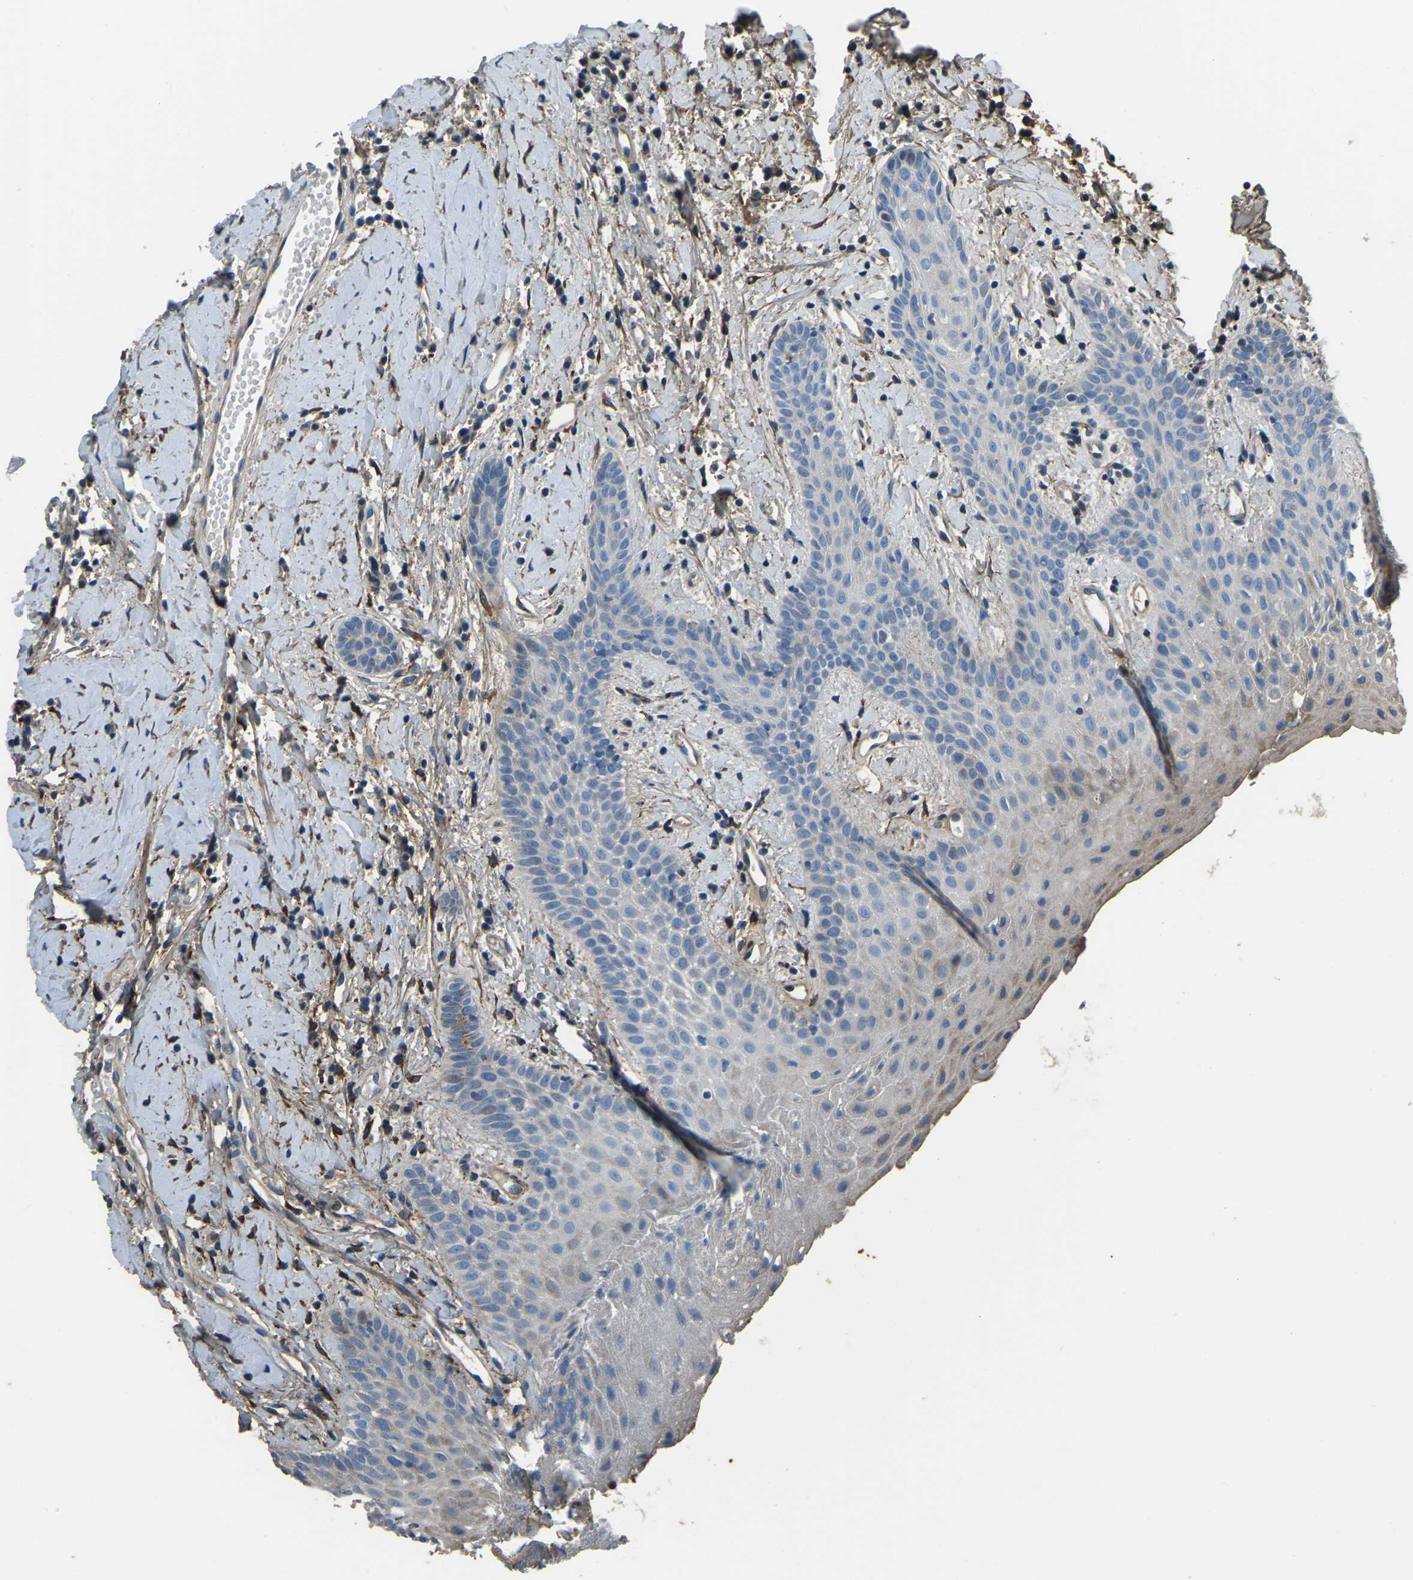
{"staining": {"intensity": "weak", "quantity": "<25%", "location": "cytoplasmic/membranous"}, "tissue": "oral mucosa", "cell_type": "Squamous epithelial cells", "image_type": "normal", "snomed": [{"axis": "morphology", "description": "Normal tissue, NOS"}, {"axis": "morphology", "description": "Squamous cell carcinoma, NOS"}, {"axis": "topography", "description": "Oral tissue"}, {"axis": "topography", "description": "Salivary gland"}, {"axis": "topography", "description": "Head-Neck"}], "caption": "DAB (3,3'-diaminobenzidine) immunohistochemical staining of normal oral mucosa displays no significant positivity in squamous epithelial cells. Nuclei are stained in blue.", "gene": "COL3A1", "patient": {"sex": "female", "age": 62}}